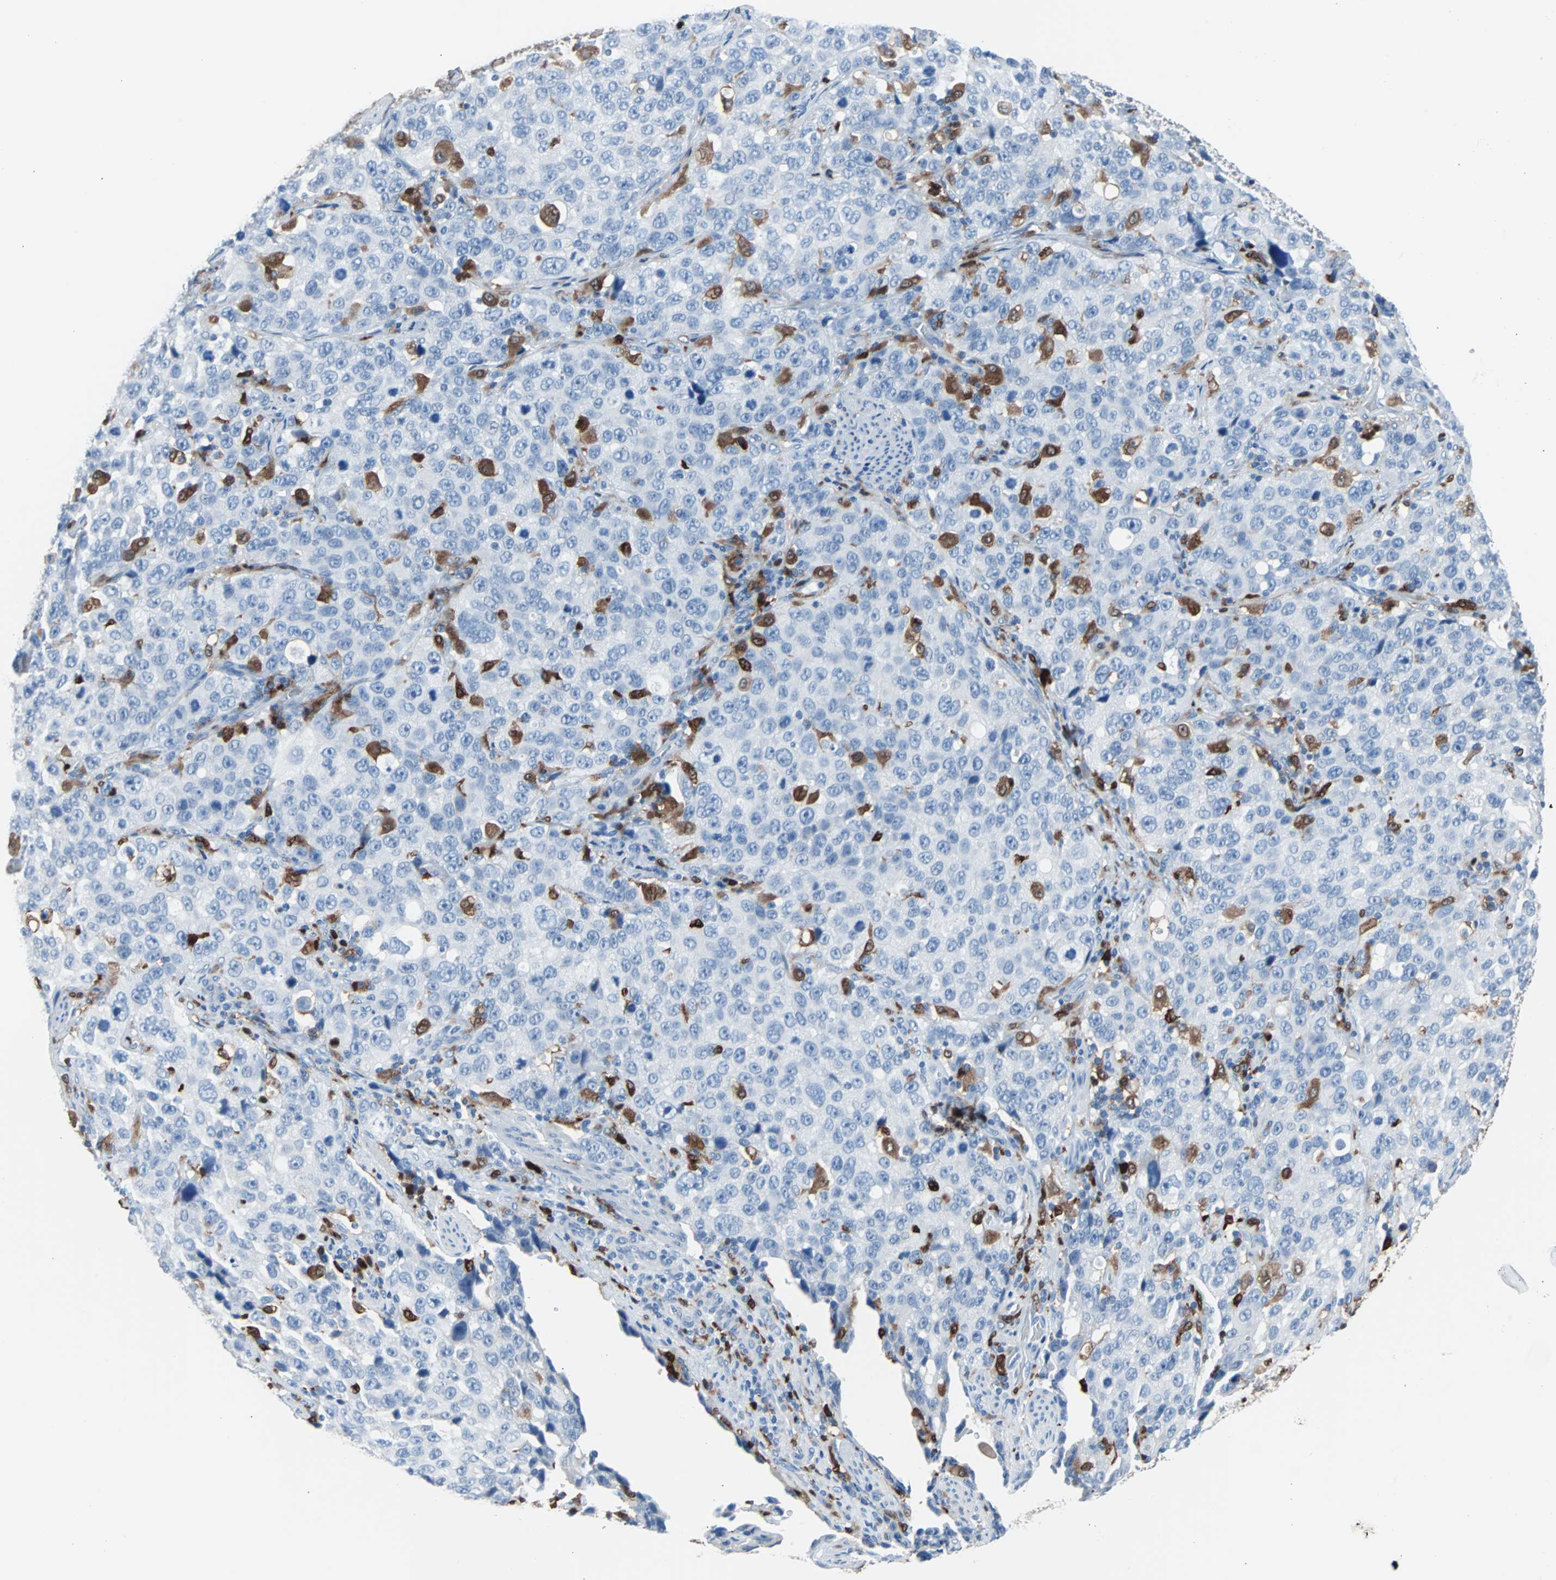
{"staining": {"intensity": "negative", "quantity": "none", "location": "none"}, "tissue": "stomach cancer", "cell_type": "Tumor cells", "image_type": "cancer", "snomed": [{"axis": "morphology", "description": "Normal tissue, NOS"}, {"axis": "morphology", "description": "Adenocarcinoma, NOS"}, {"axis": "topography", "description": "Stomach"}], "caption": "Immunohistochemistry of human stomach cancer displays no staining in tumor cells. (DAB immunohistochemistry, high magnification).", "gene": "SYK", "patient": {"sex": "male", "age": 48}}